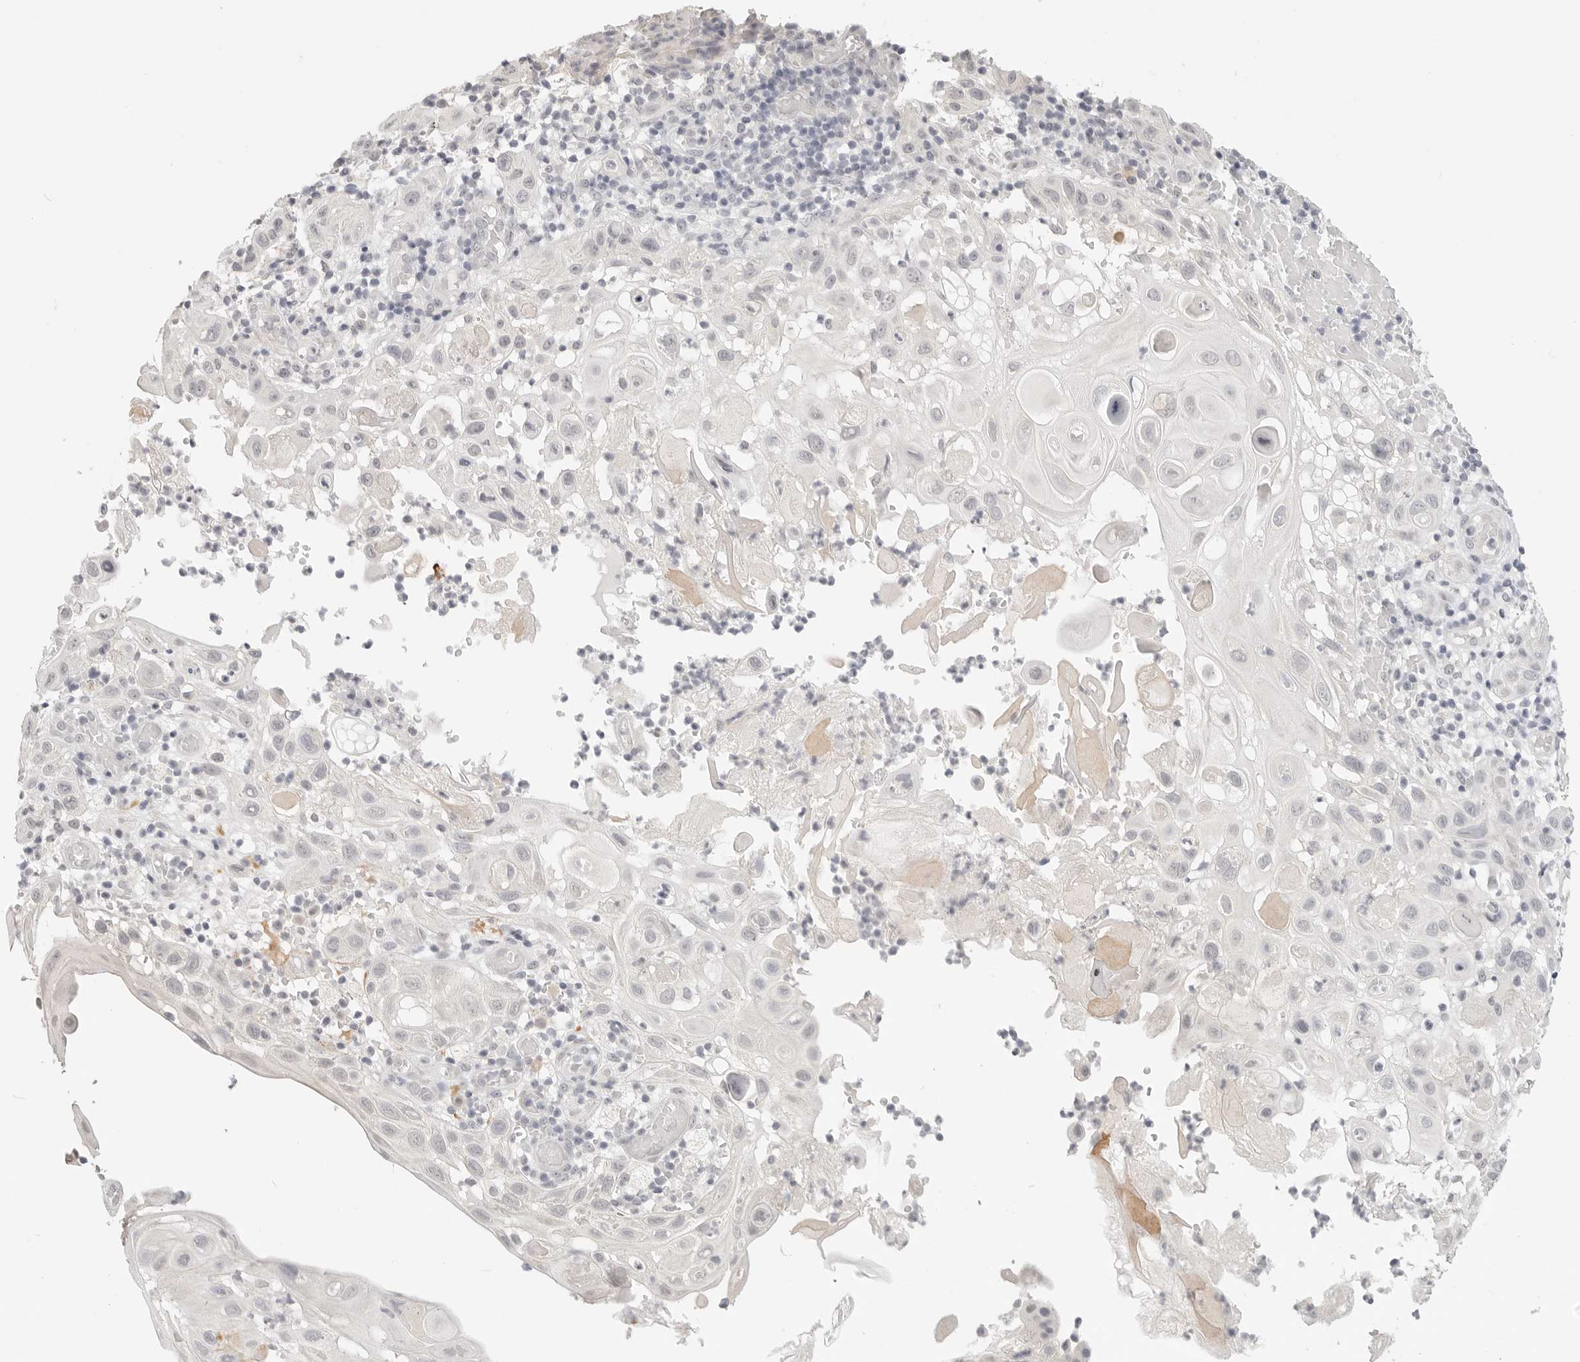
{"staining": {"intensity": "negative", "quantity": "none", "location": "none"}, "tissue": "skin cancer", "cell_type": "Tumor cells", "image_type": "cancer", "snomed": [{"axis": "morphology", "description": "Normal tissue, NOS"}, {"axis": "morphology", "description": "Squamous cell carcinoma, NOS"}, {"axis": "topography", "description": "Skin"}], "caption": "Tumor cells show no significant positivity in skin cancer.", "gene": "KLK11", "patient": {"sex": "female", "age": 96}}